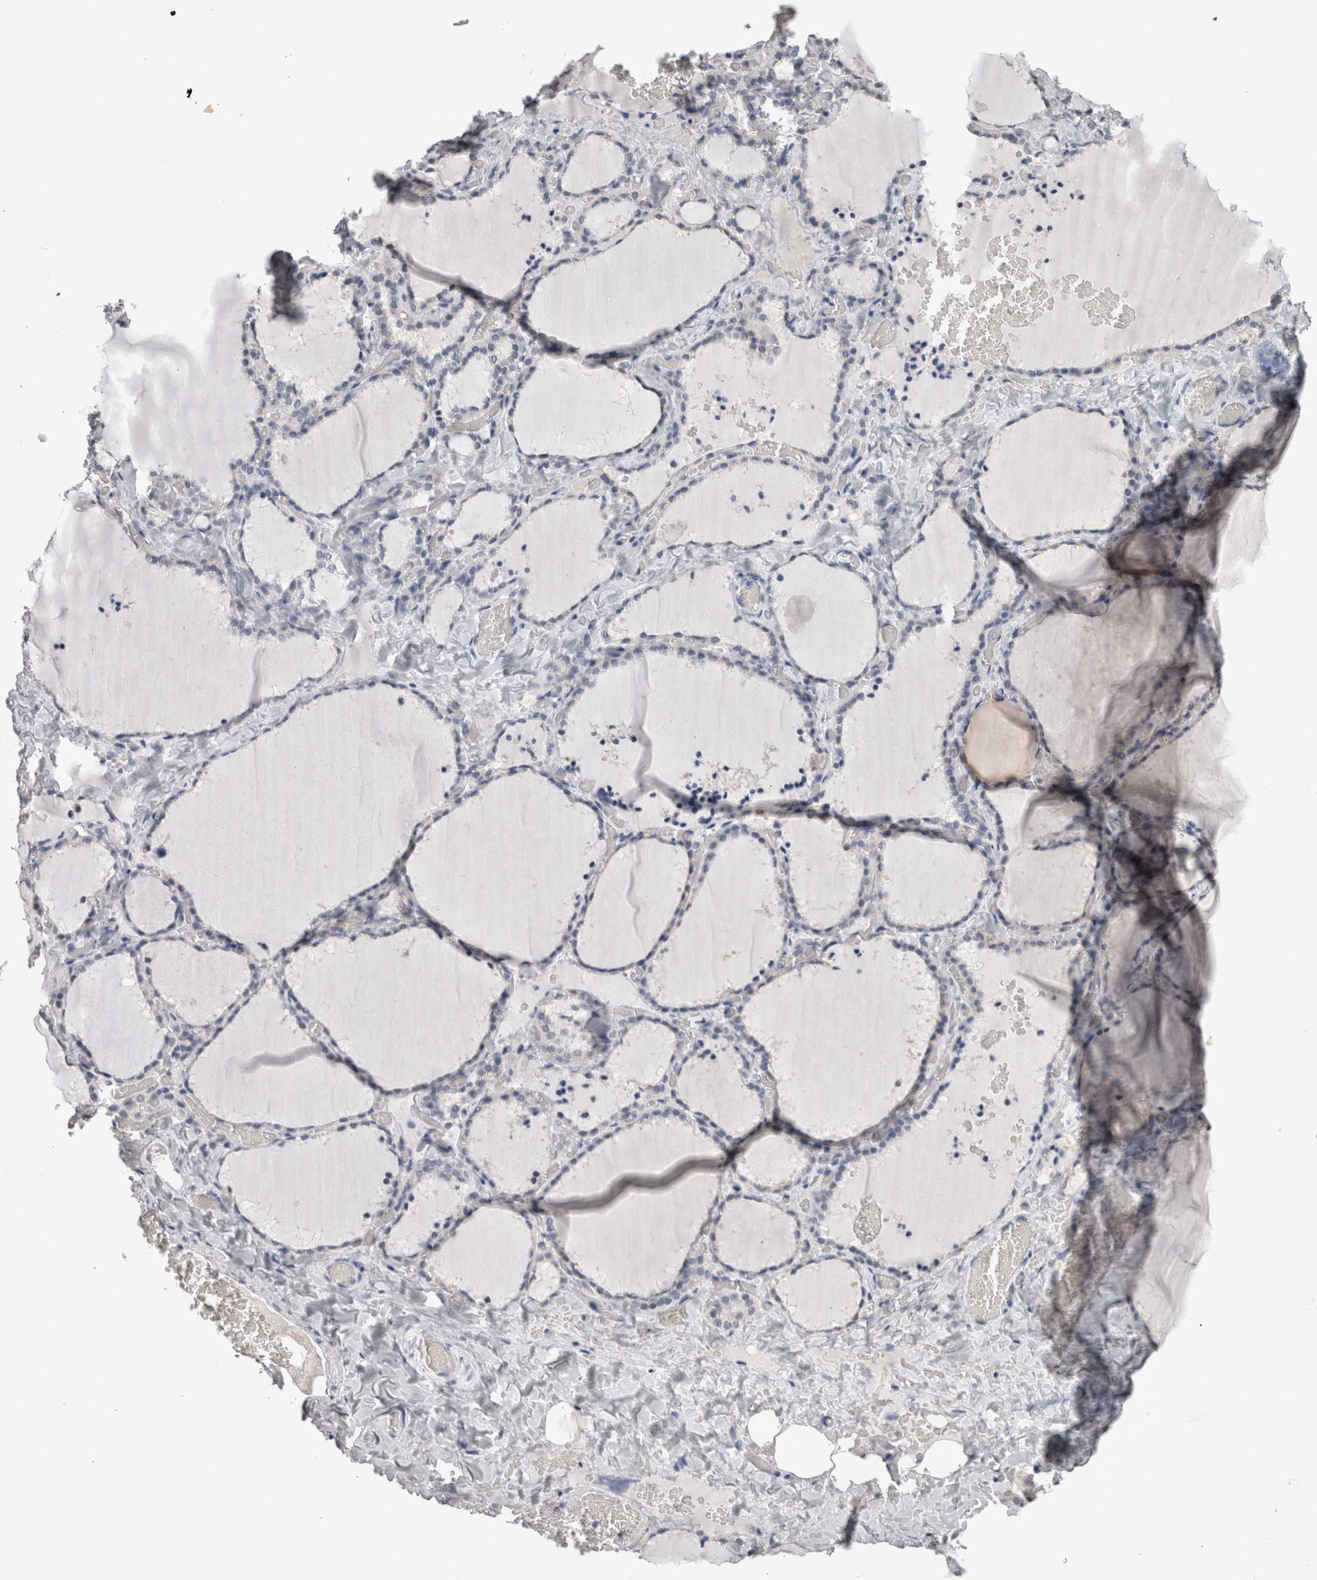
{"staining": {"intensity": "weak", "quantity": "<25%", "location": "cytoplasmic/membranous"}, "tissue": "thyroid gland", "cell_type": "Glandular cells", "image_type": "normal", "snomed": [{"axis": "morphology", "description": "Normal tissue, NOS"}, {"axis": "topography", "description": "Thyroid gland"}], "caption": "IHC photomicrograph of normal thyroid gland: thyroid gland stained with DAB (3,3'-diaminobenzidine) exhibits no significant protein staining in glandular cells. (Stains: DAB immunohistochemistry with hematoxylin counter stain, Microscopy: brightfield microscopy at high magnification).", "gene": "AFMID", "patient": {"sex": "female", "age": 22}}